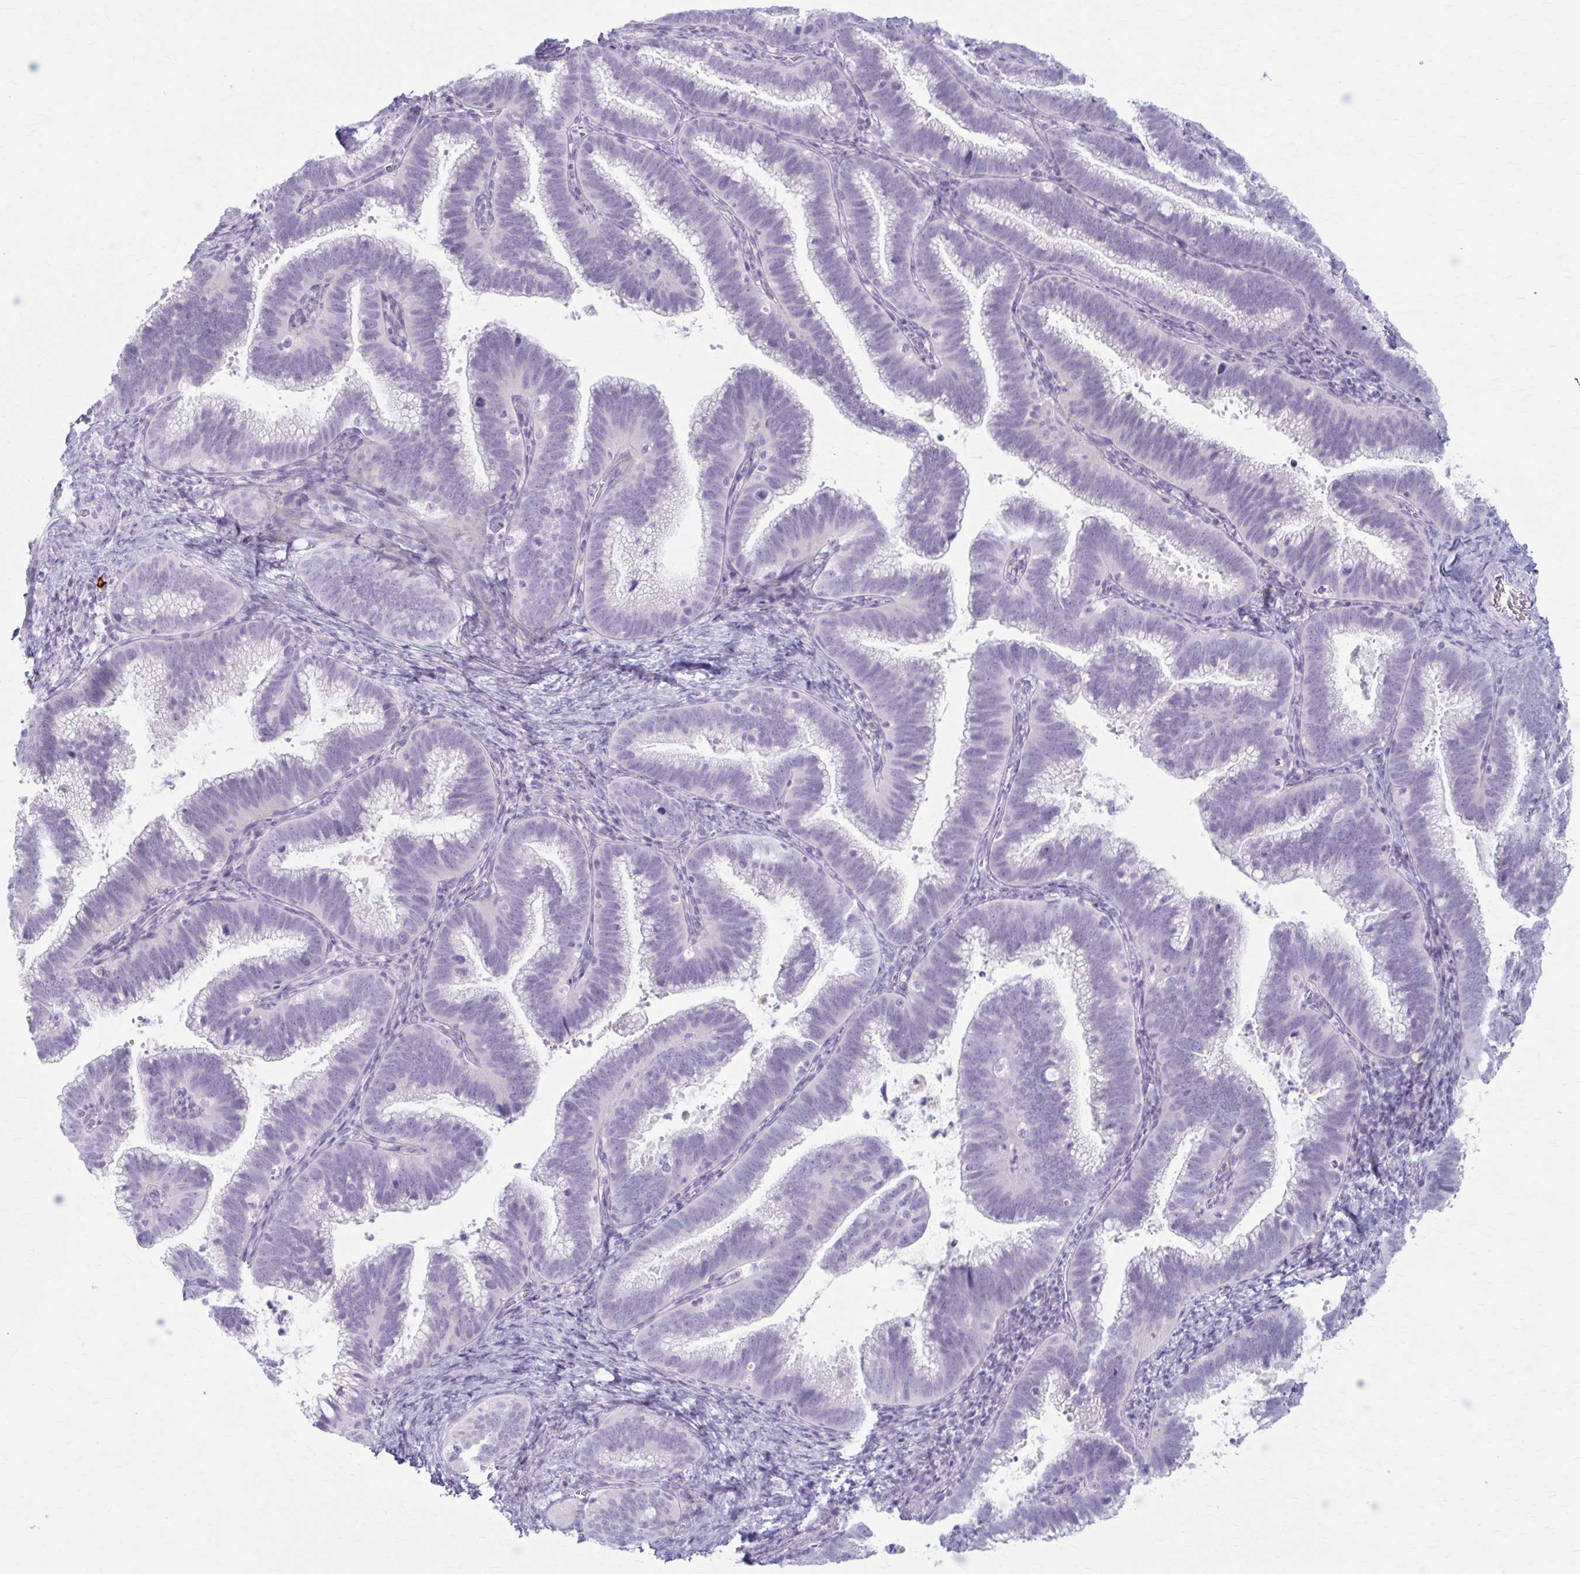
{"staining": {"intensity": "negative", "quantity": "none", "location": "none"}, "tissue": "cervical cancer", "cell_type": "Tumor cells", "image_type": "cancer", "snomed": [{"axis": "morphology", "description": "Adenocarcinoma, NOS"}, {"axis": "topography", "description": "Cervix"}], "caption": "This is an immunohistochemistry photomicrograph of human cervical cancer. There is no positivity in tumor cells.", "gene": "LDLRAP1", "patient": {"sex": "female", "age": 61}}